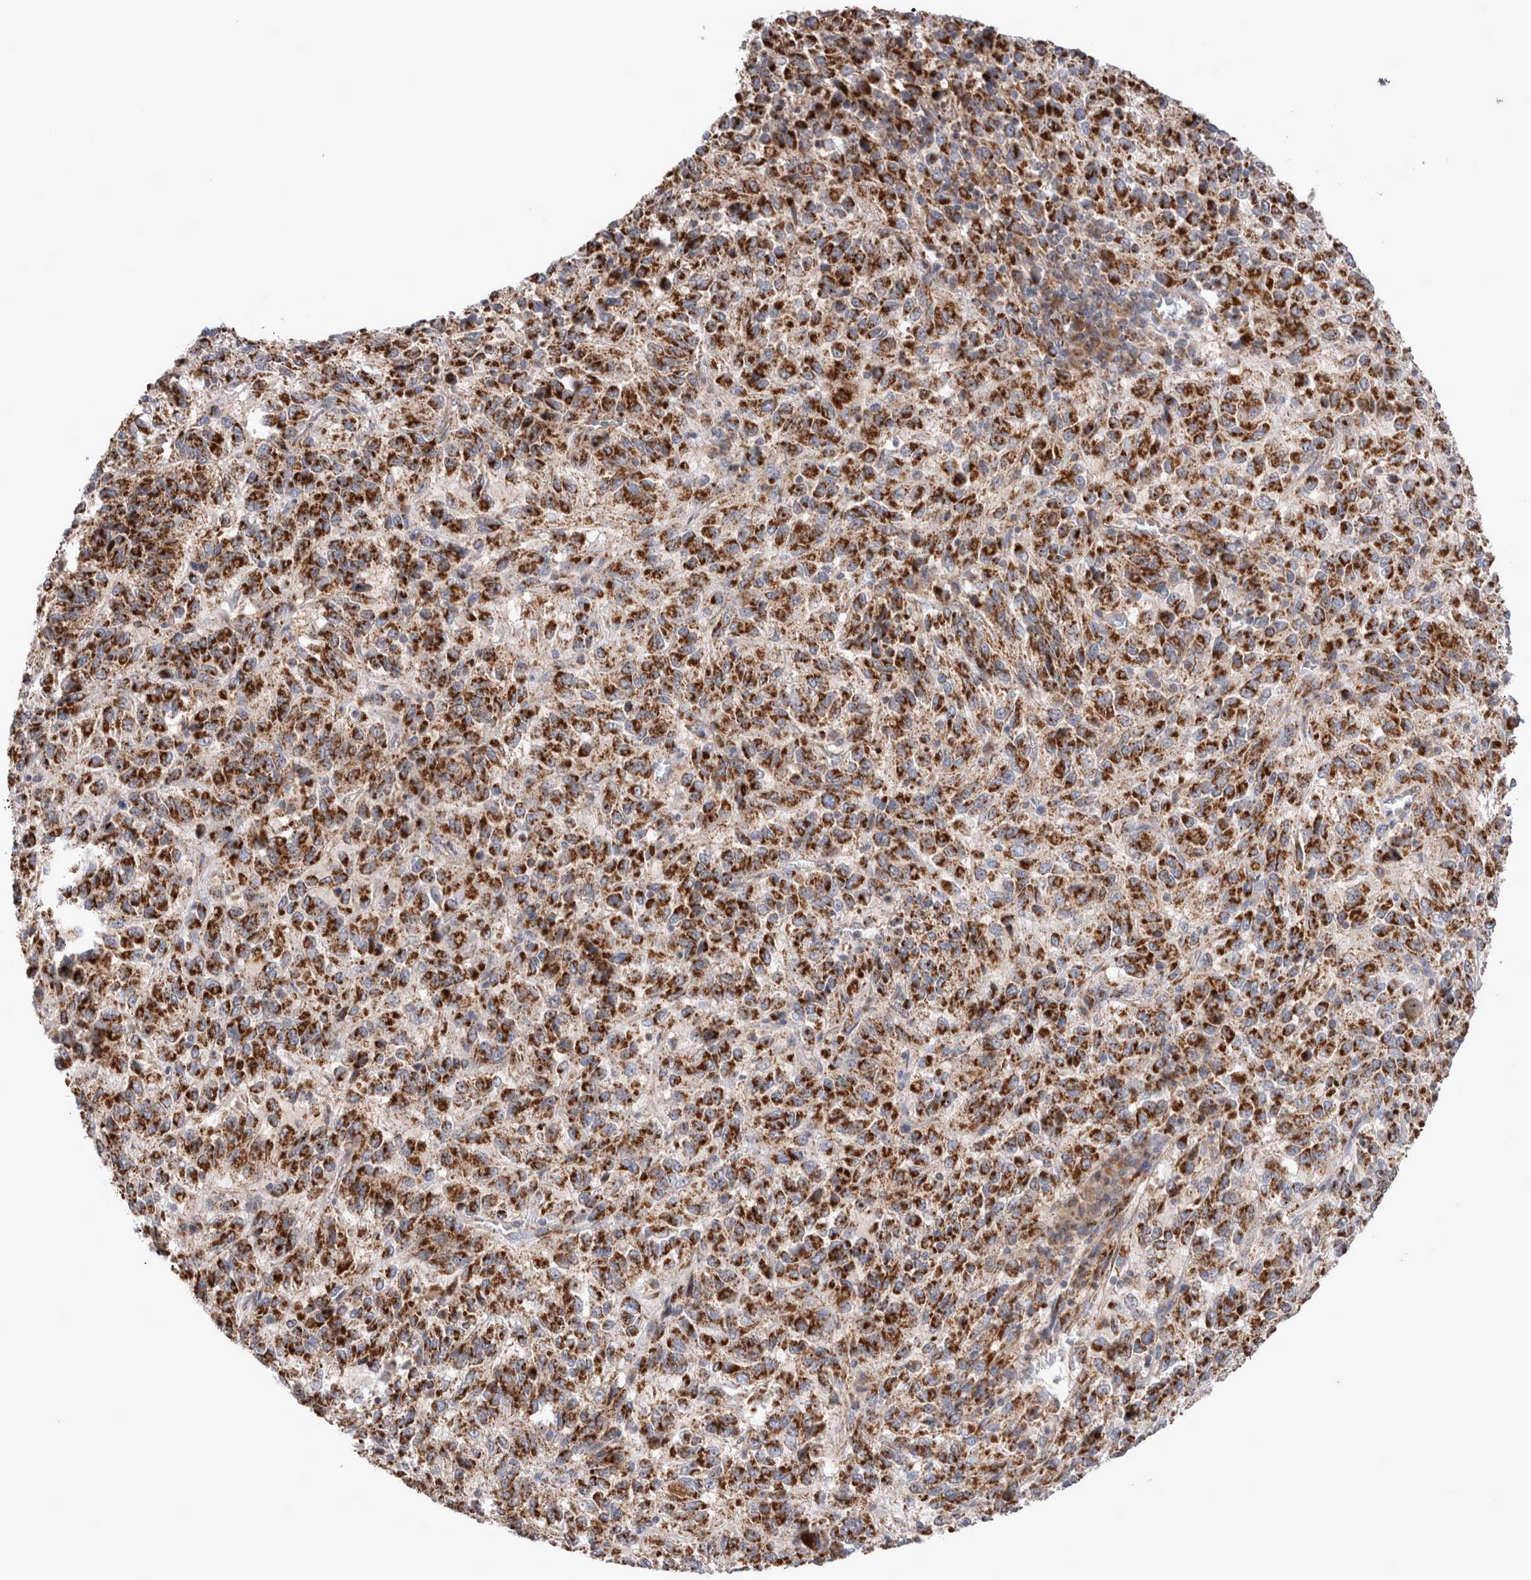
{"staining": {"intensity": "strong", "quantity": ">75%", "location": "cytoplasmic/membranous"}, "tissue": "melanoma", "cell_type": "Tumor cells", "image_type": "cancer", "snomed": [{"axis": "morphology", "description": "Malignant melanoma, Metastatic site"}, {"axis": "topography", "description": "Lung"}], "caption": "Melanoma tissue displays strong cytoplasmic/membranous expression in approximately >75% of tumor cells, visualized by immunohistochemistry. Nuclei are stained in blue.", "gene": "MRPS28", "patient": {"sex": "male", "age": 64}}